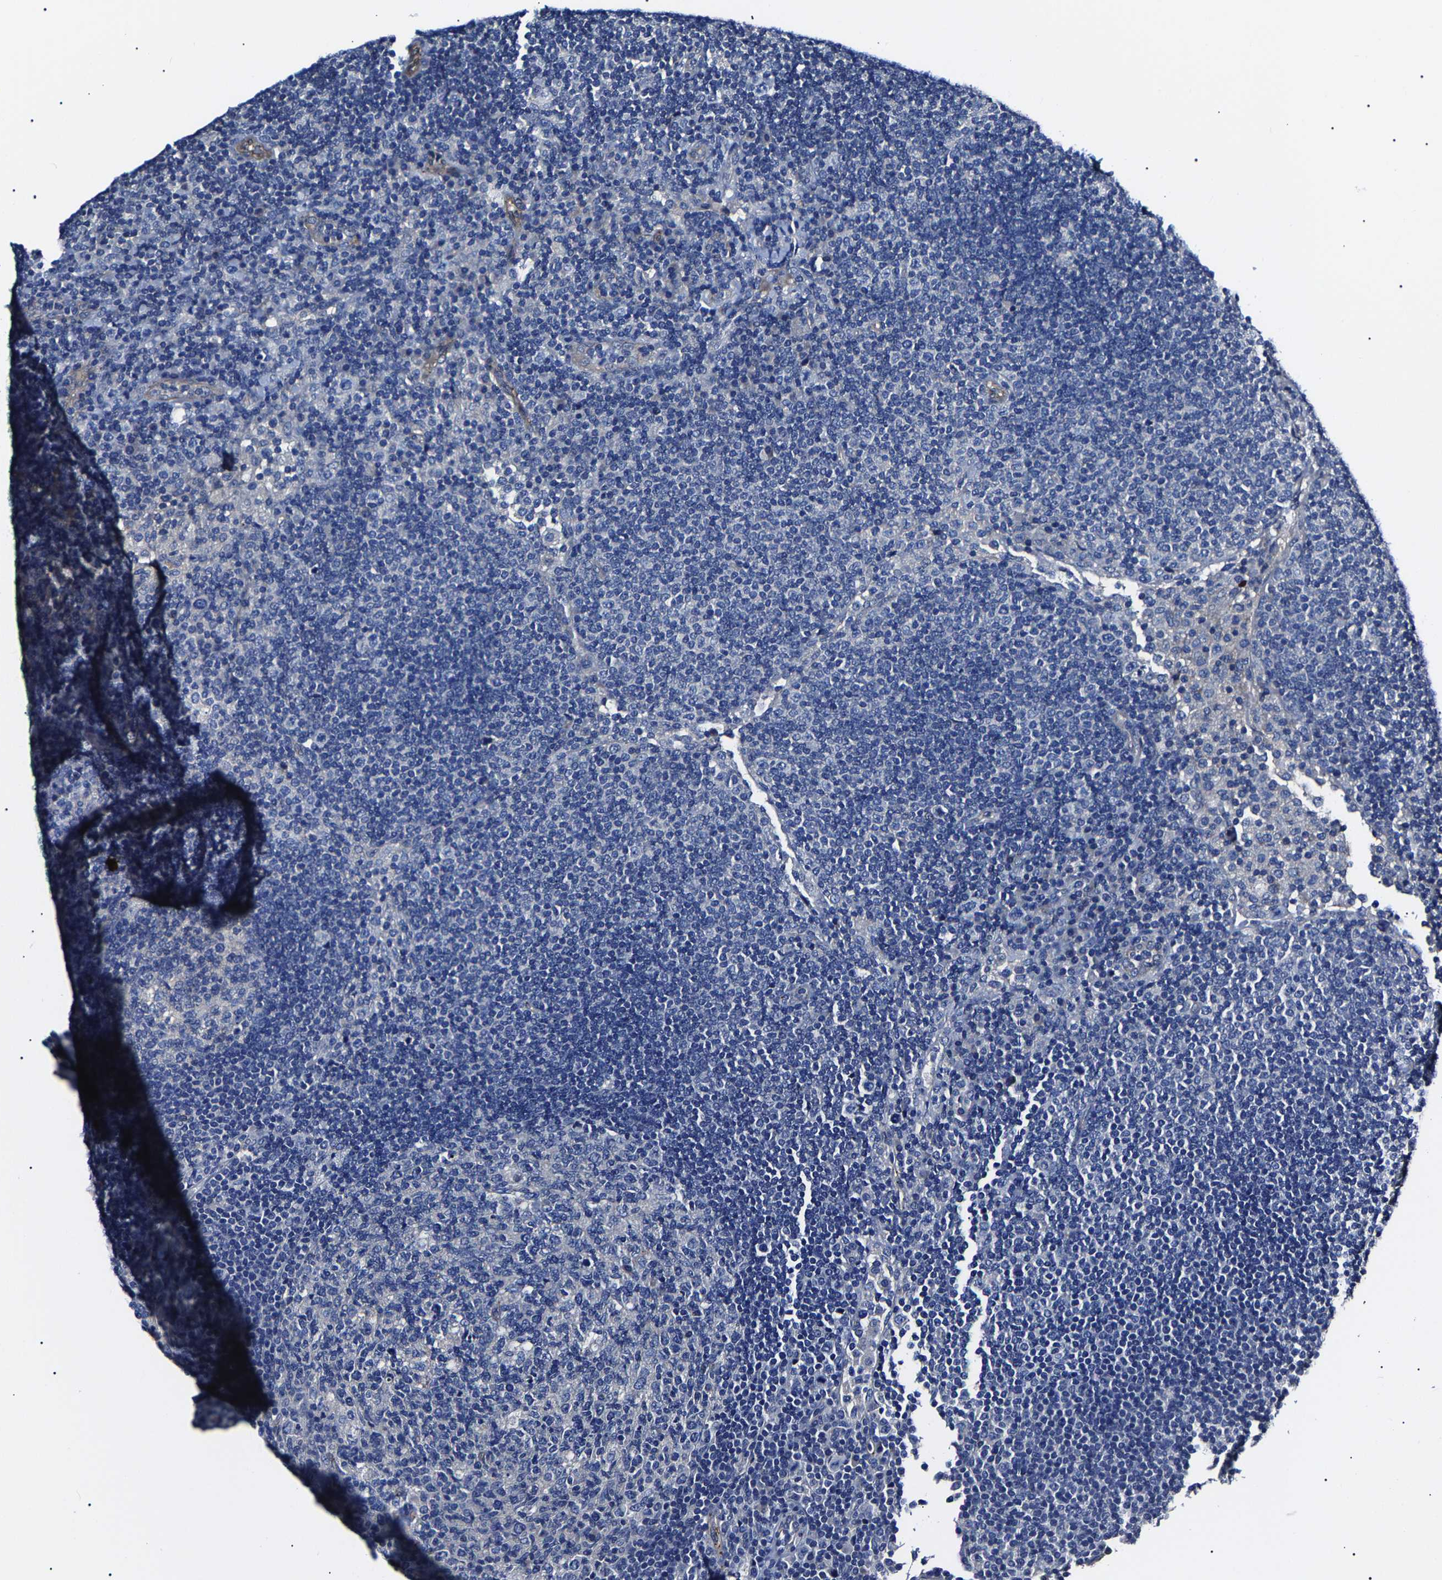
{"staining": {"intensity": "negative", "quantity": "none", "location": "none"}, "tissue": "lymph node", "cell_type": "Germinal center cells", "image_type": "normal", "snomed": [{"axis": "morphology", "description": "Normal tissue, NOS"}, {"axis": "topography", "description": "Lymph node"}], "caption": "This is a photomicrograph of immunohistochemistry (IHC) staining of benign lymph node, which shows no expression in germinal center cells.", "gene": "KLHL42", "patient": {"sex": "female", "age": 53}}